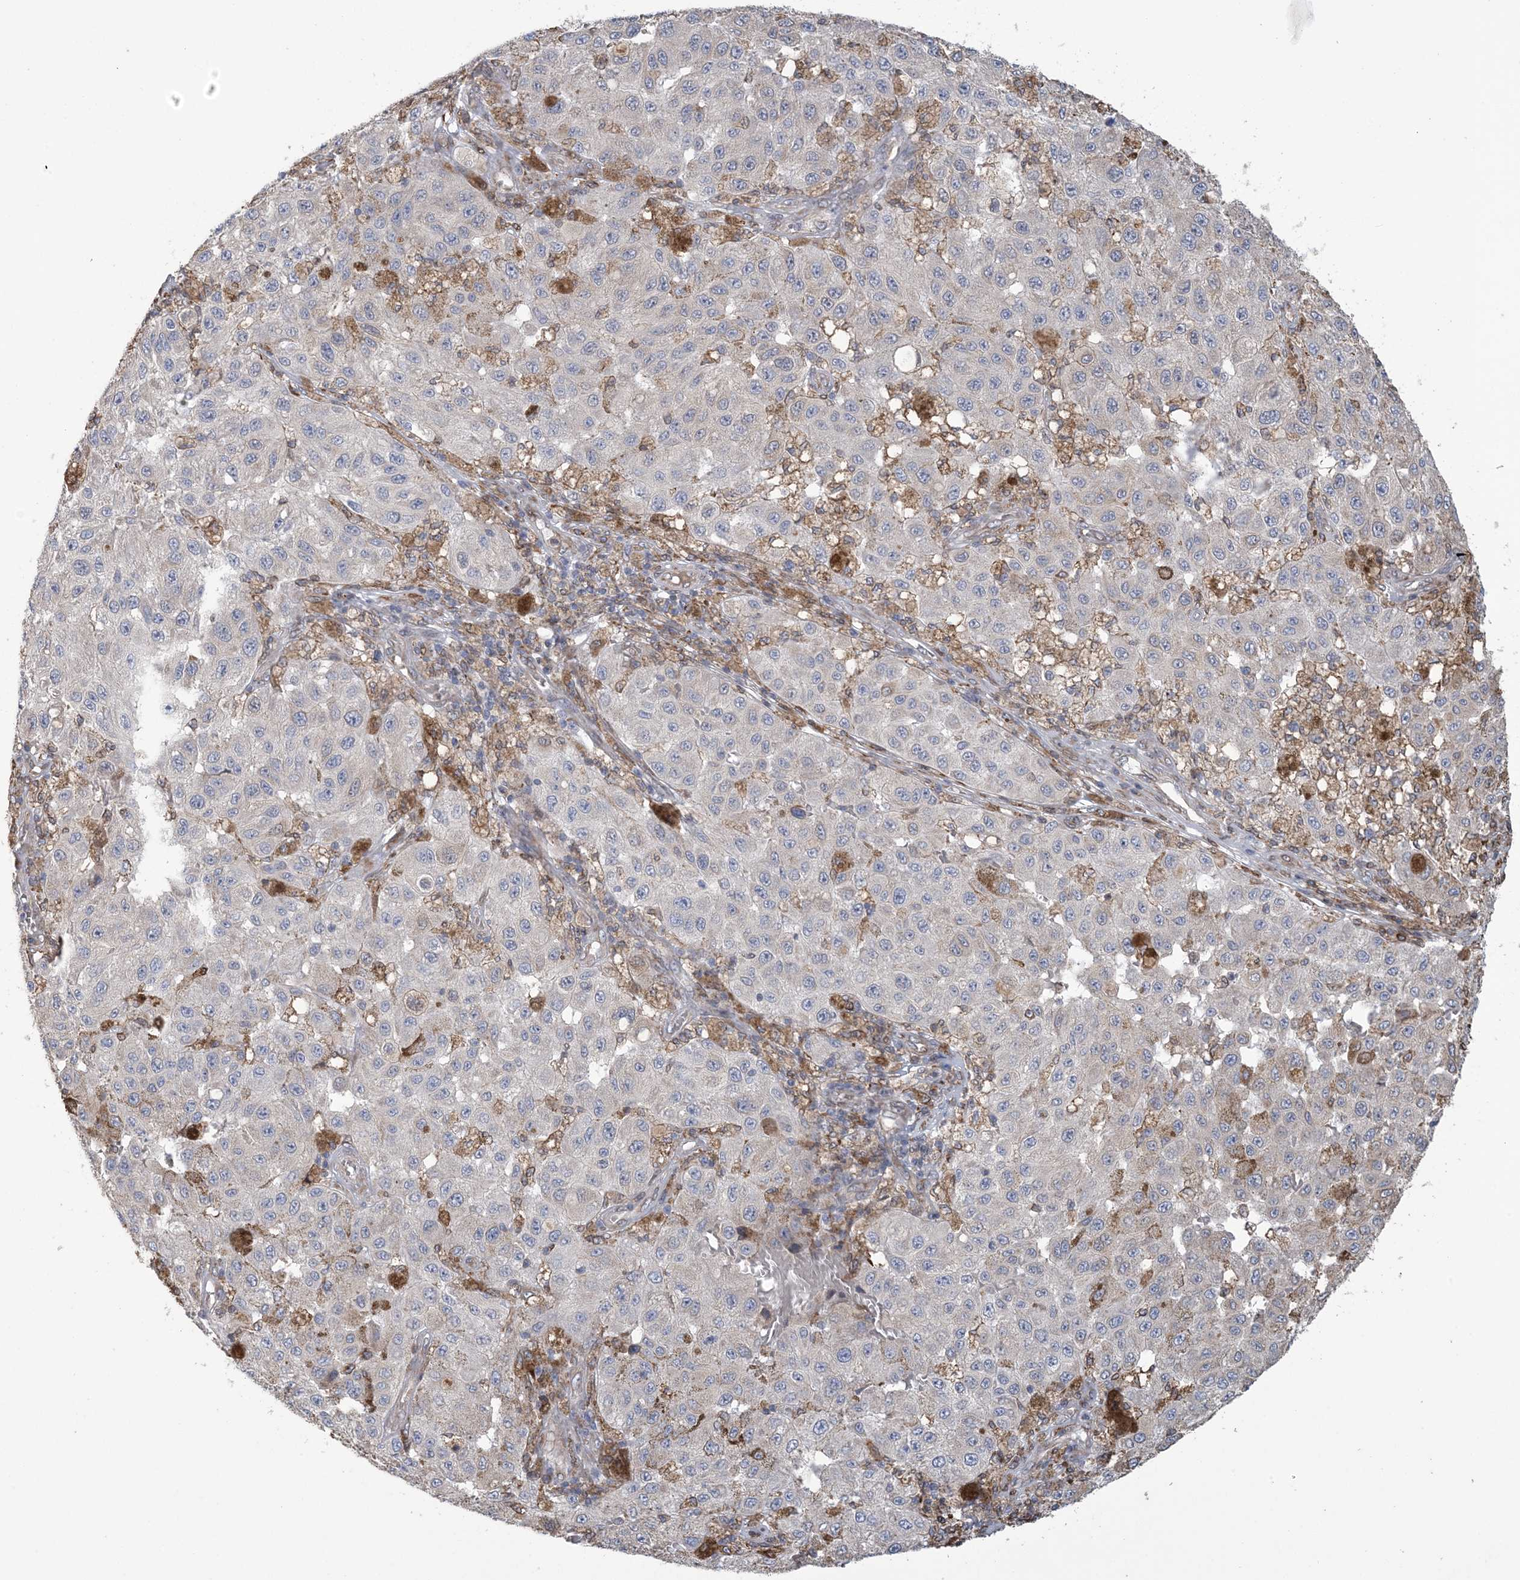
{"staining": {"intensity": "moderate", "quantity": "<25%", "location": "cytoplasmic/membranous"}, "tissue": "melanoma", "cell_type": "Tumor cells", "image_type": "cancer", "snomed": [{"axis": "morphology", "description": "Malignant melanoma, NOS"}, {"axis": "topography", "description": "Skin"}], "caption": "The photomicrograph exhibits staining of melanoma, revealing moderate cytoplasmic/membranous protein expression (brown color) within tumor cells. (Brightfield microscopy of DAB IHC at high magnification).", "gene": "SHANK1", "patient": {"sex": "female", "age": 64}}